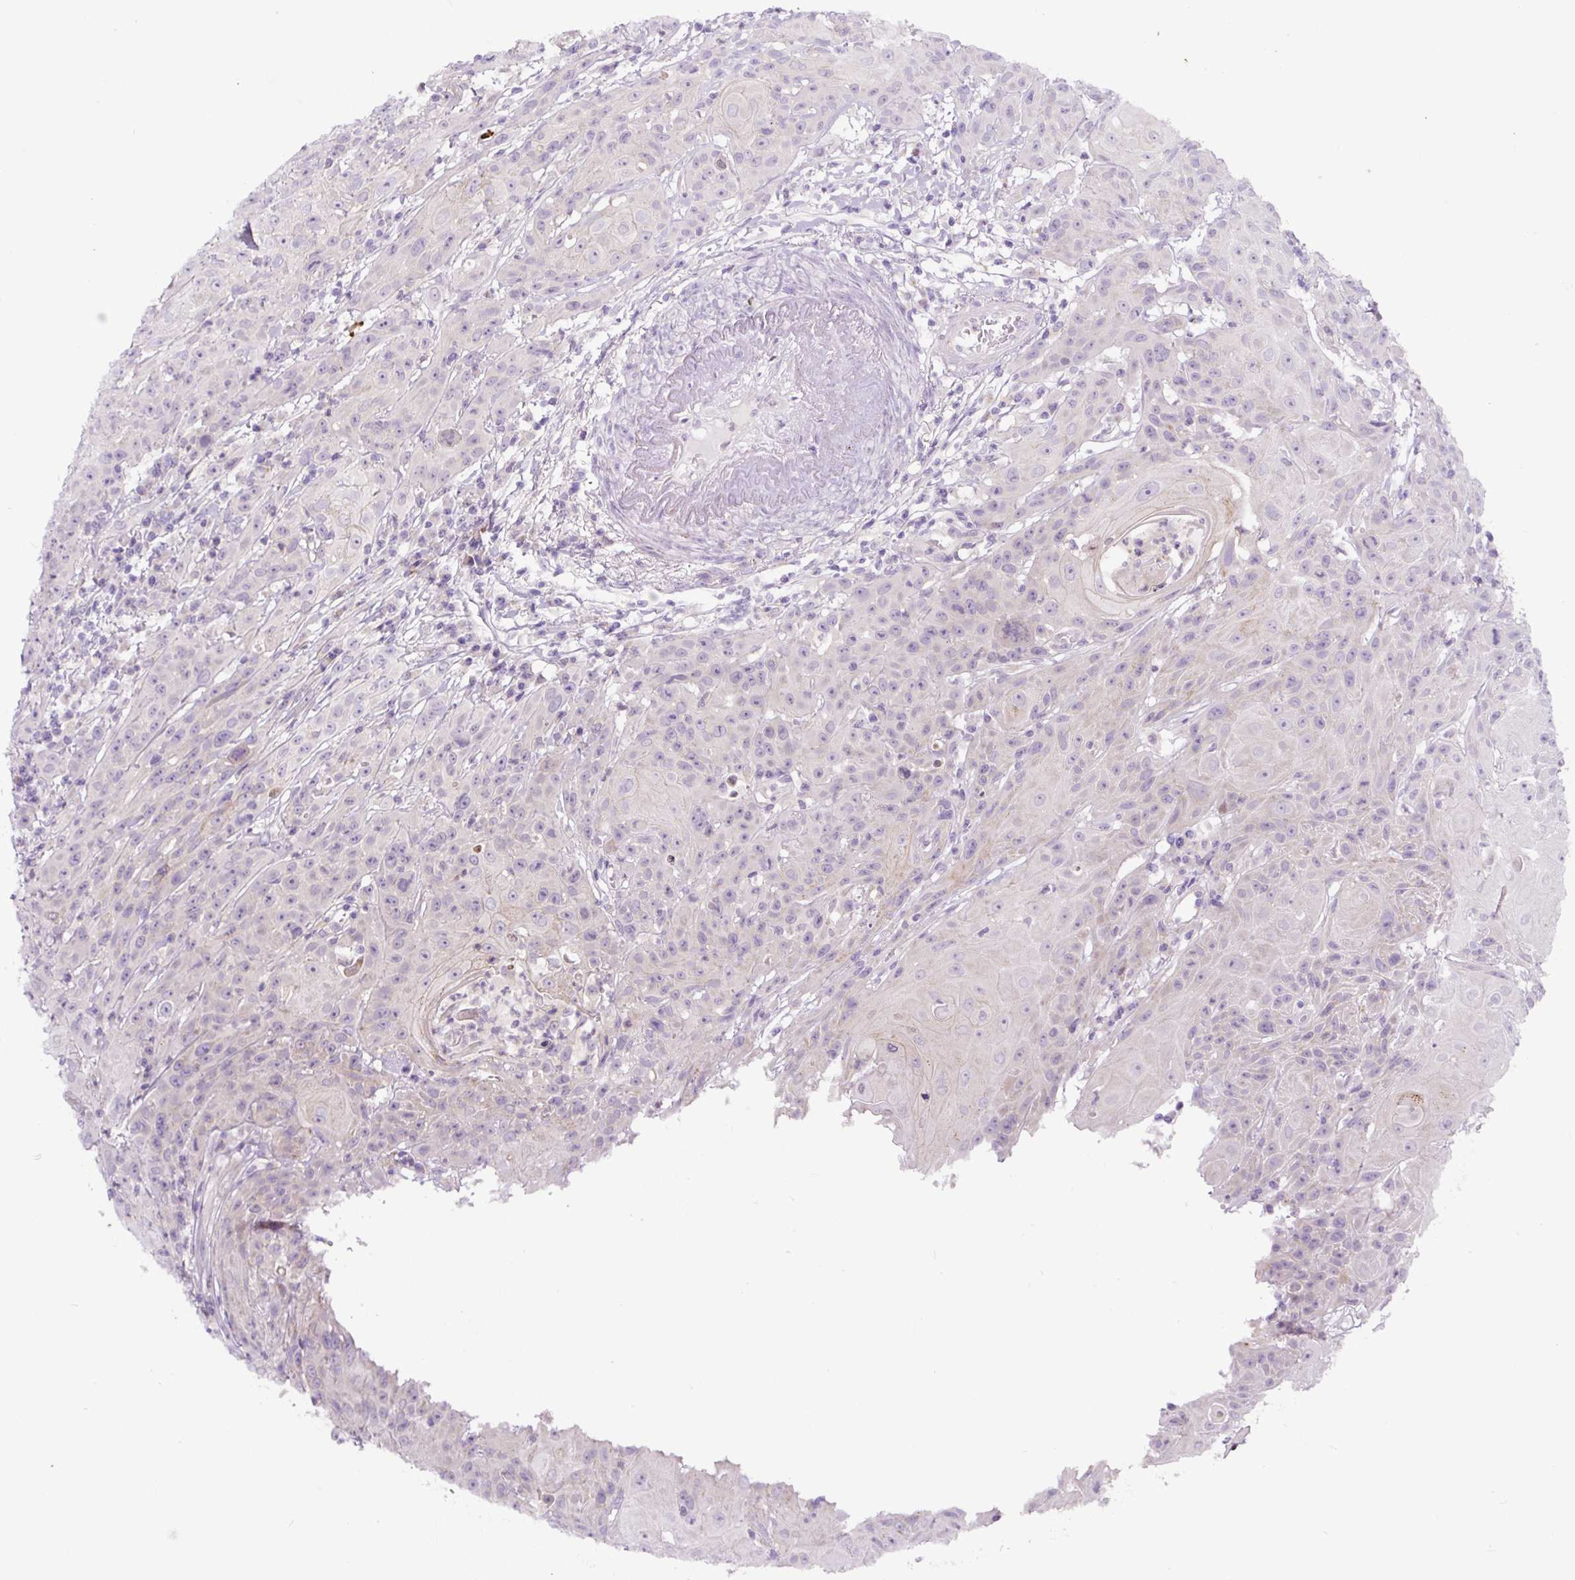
{"staining": {"intensity": "negative", "quantity": "none", "location": "none"}, "tissue": "head and neck cancer", "cell_type": "Tumor cells", "image_type": "cancer", "snomed": [{"axis": "morphology", "description": "Squamous cell carcinoma, NOS"}, {"axis": "topography", "description": "Skin"}, {"axis": "topography", "description": "Head-Neck"}], "caption": "Tumor cells show no significant protein staining in head and neck cancer. The staining is performed using DAB (3,3'-diaminobenzidine) brown chromogen with nuclei counter-stained in using hematoxylin.", "gene": "HPS4", "patient": {"sex": "male", "age": 80}}